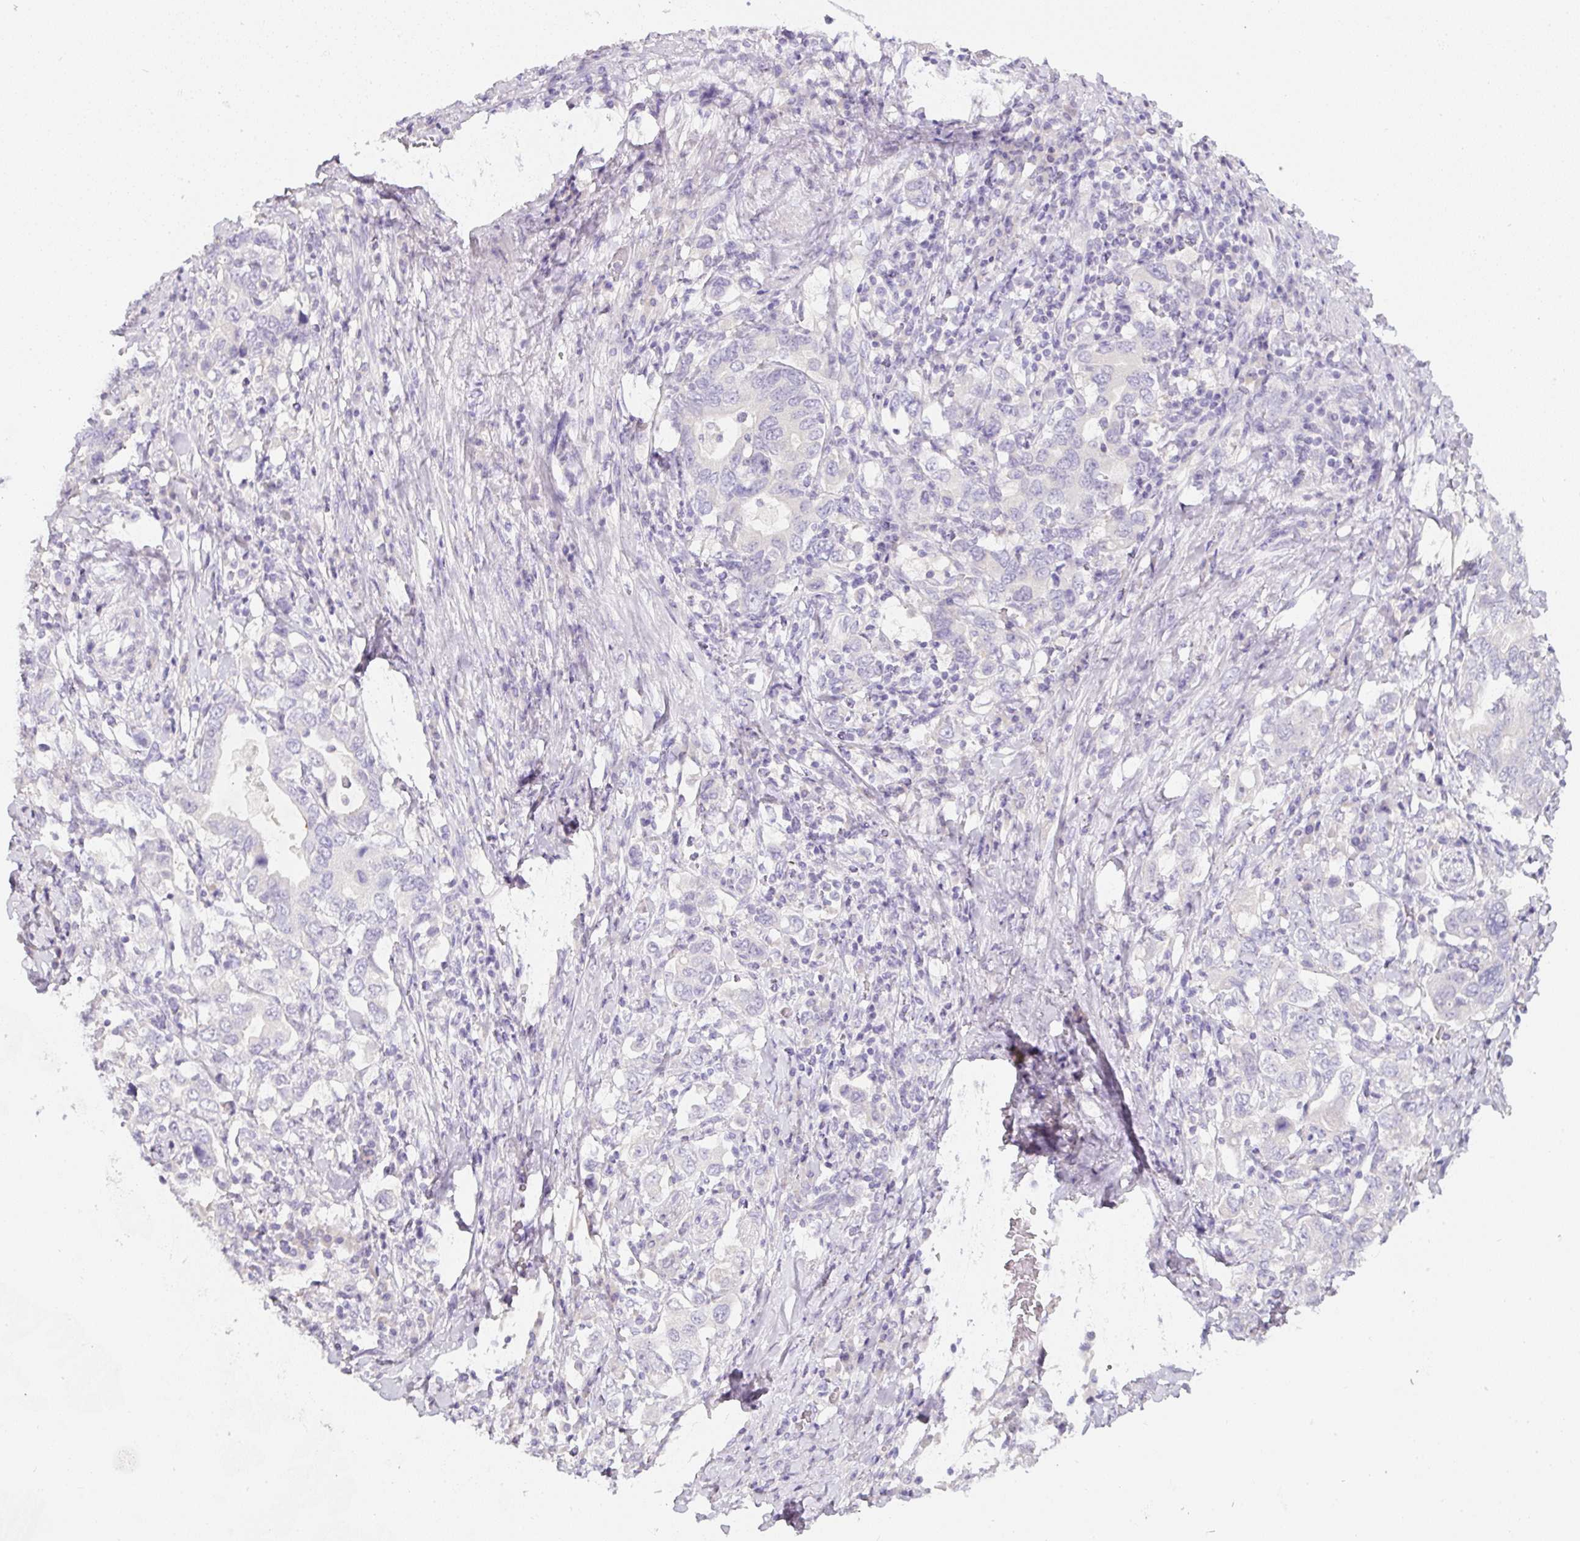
{"staining": {"intensity": "negative", "quantity": "none", "location": "none"}, "tissue": "stomach cancer", "cell_type": "Tumor cells", "image_type": "cancer", "snomed": [{"axis": "morphology", "description": "Adenocarcinoma, NOS"}, {"axis": "topography", "description": "Stomach, upper"}, {"axis": "topography", "description": "Stomach"}], "caption": "This is an immunohistochemistry (IHC) photomicrograph of human stomach cancer (adenocarcinoma). There is no expression in tumor cells.", "gene": "SLC2A2", "patient": {"sex": "male", "age": 62}}